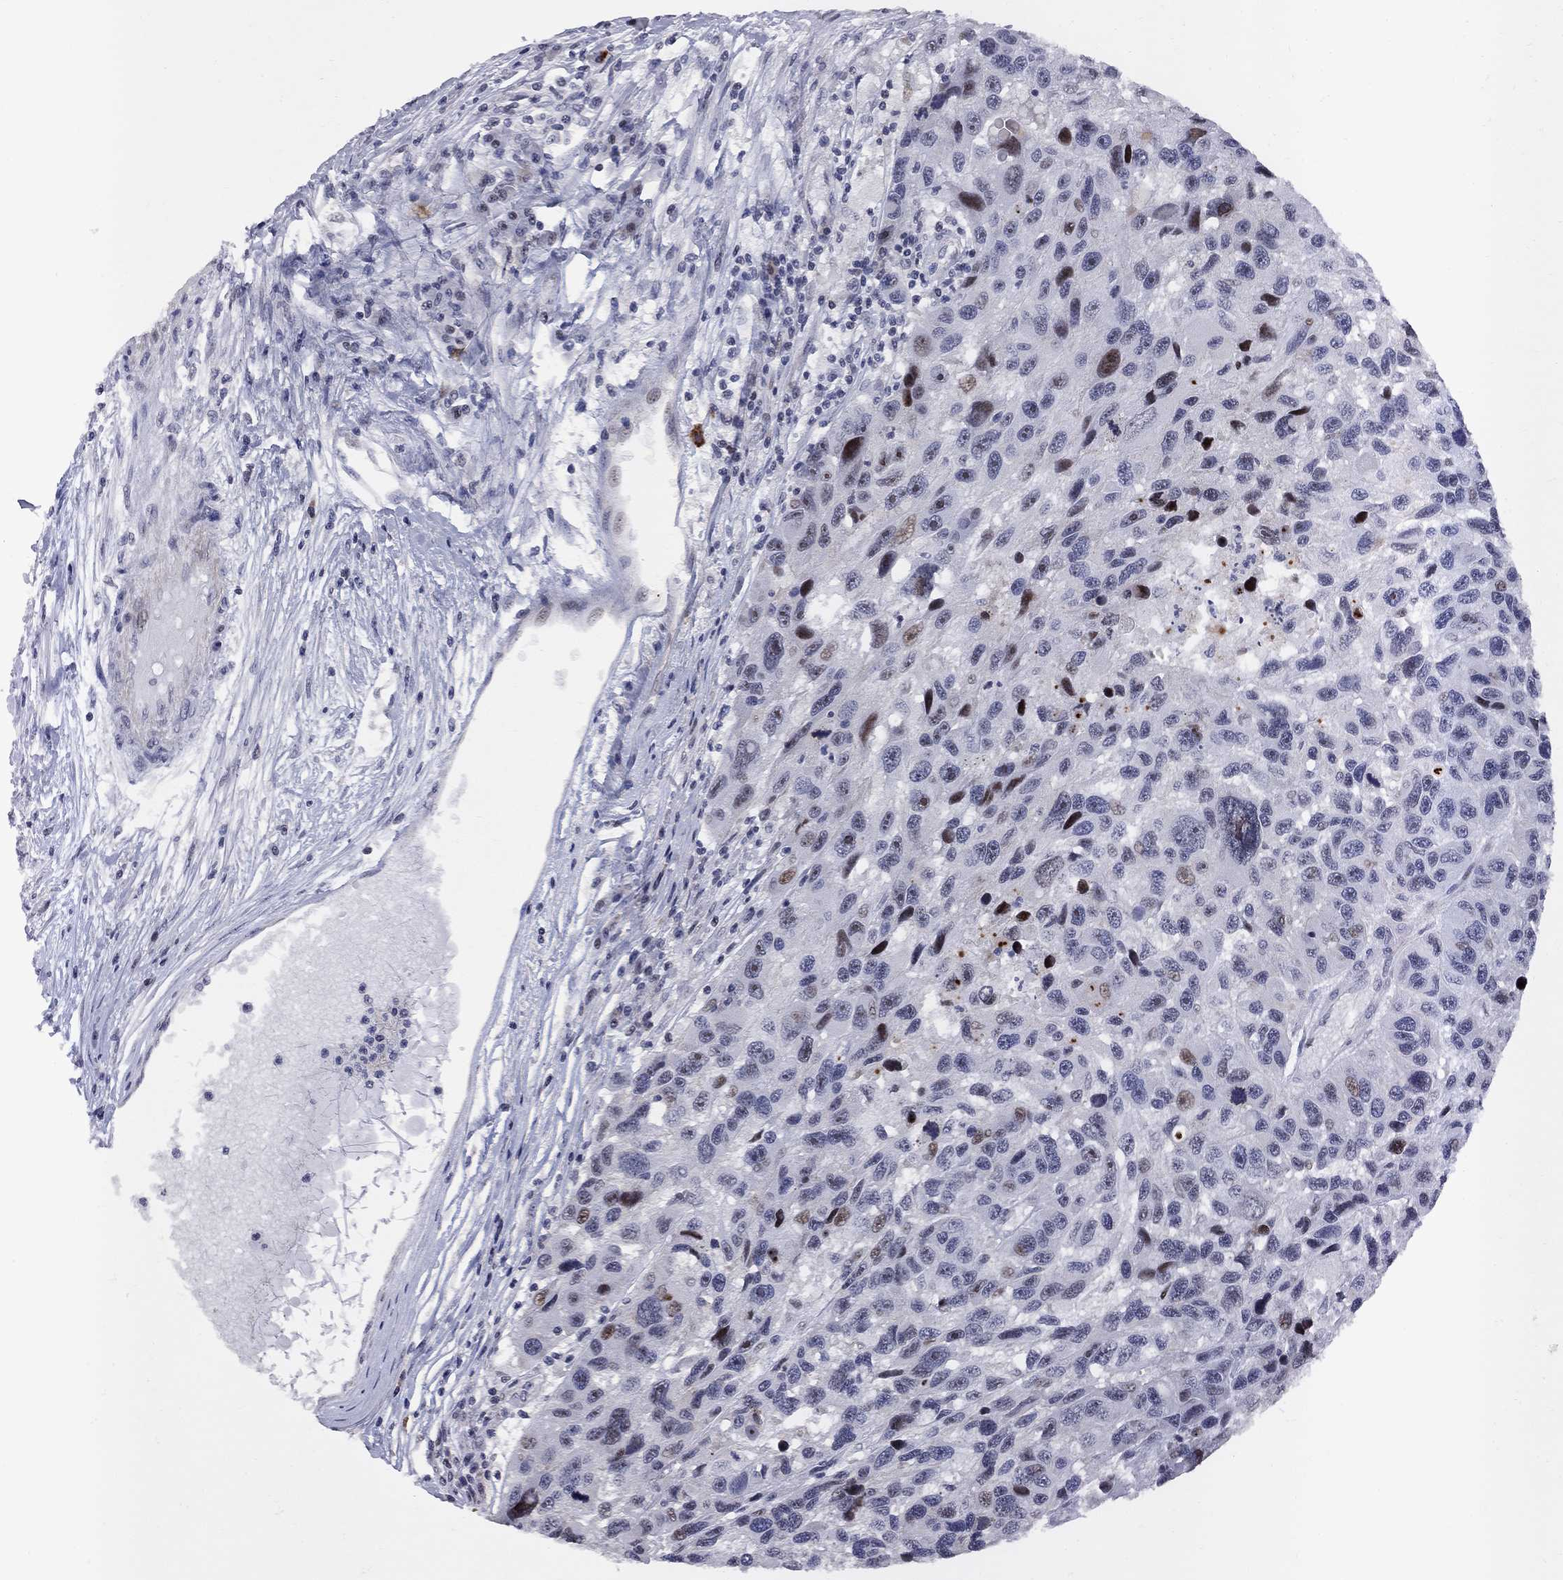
{"staining": {"intensity": "moderate", "quantity": "<25%", "location": "nuclear"}, "tissue": "melanoma", "cell_type": "Tumor cells", "image_type": "cancer", "snomed": [{"axis": "morphology", "description": "Malignant melanoma, NOS"}, {"axis": "topography", "description": "Skin"}], "caption": "Immunohistochemistry (IHC) of melanoma exhibits low levels of moderate nuclear positivity in approximately <25% of tumor cells. The protein is stained brown, and the nuclei are stained in blue (DAB (3,3'-diaminobenzidine) IHC with brightfield microscopy, high magnification).", "gene": "DHX33", "patient": {"sex": "male", "age": 53}}